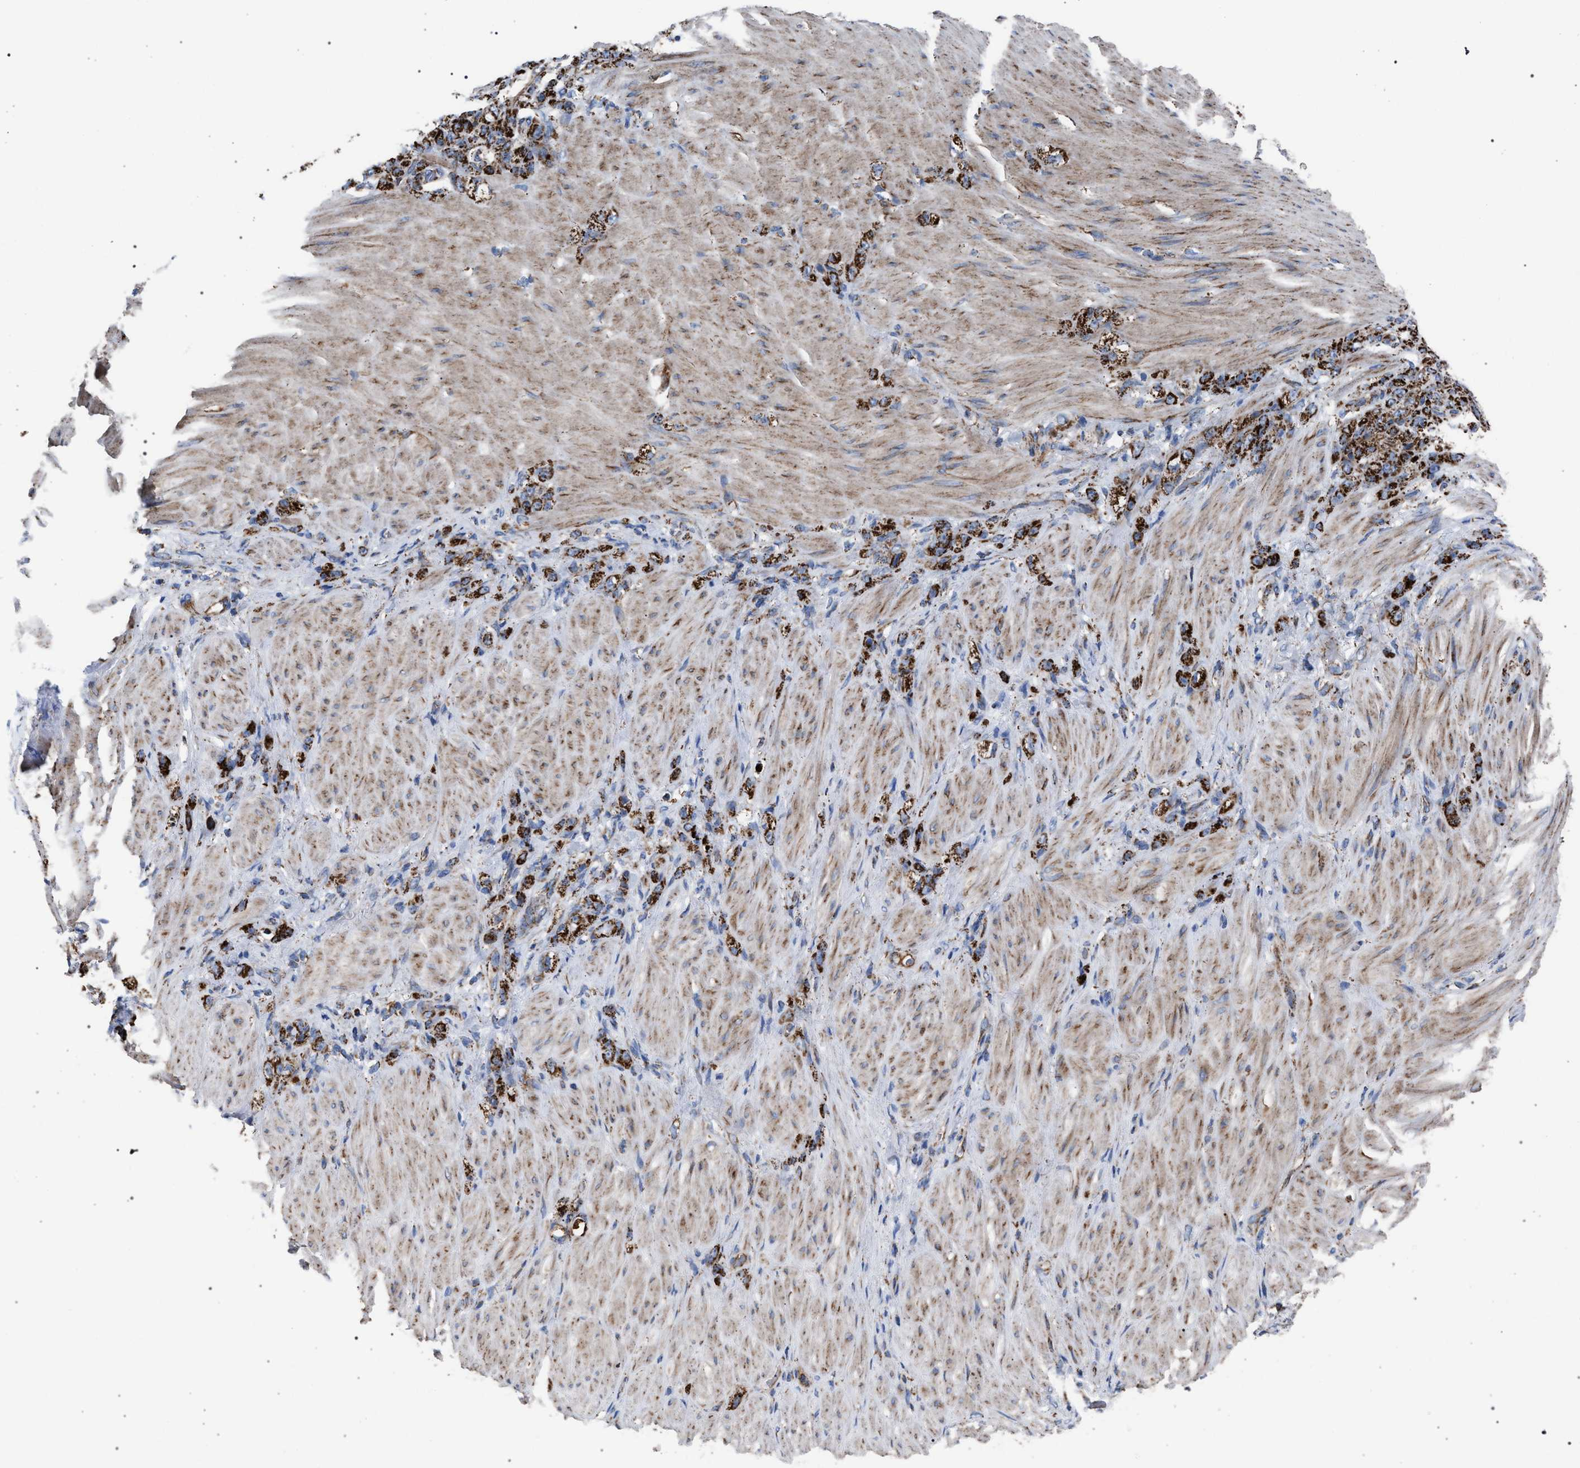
{"staining": {"intensity": "strong", "quantity": ">75%", "location": "cytoplasmic/membranous"}, "tissue": "stomach cancer", "cell_type": "Tumor cells", "image_type": "cancer", "snomed": [{"axis": "morphology", "description": "Normal tissue, NOS"}, {"axis": "morphology", "description": "Adenocarcinoma, NOS"}, {"axis": "topography", "description": "Stomach"}], "caption": "Human stomach cancer (adenocarcinoma) stained for a protein (brown) demonstrates strong cytoplasmic/membranous positive positivity in about >75% of tumor cells.", "gene": "VPS13A", "patient": {"sex": "male", "age": 82}}